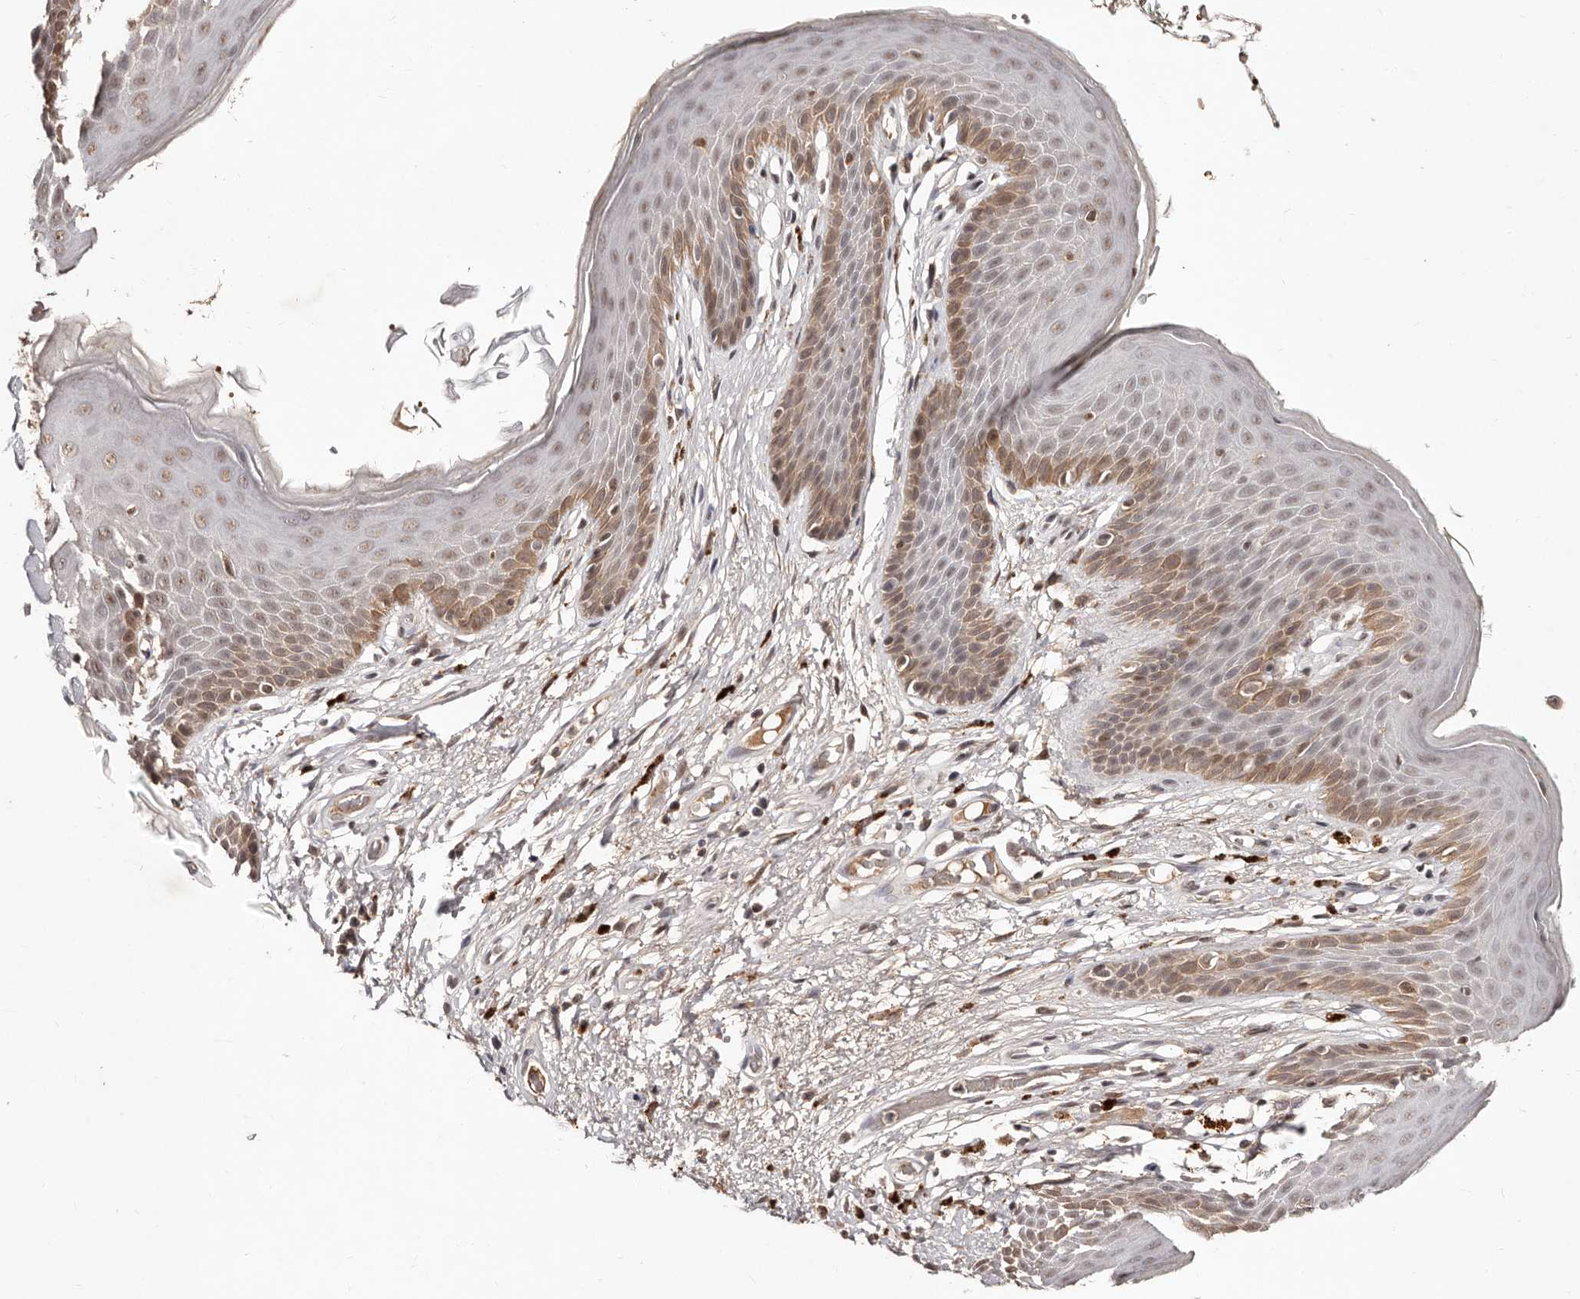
{"staining": {"intensity": "moderate", "quantity": "25%-75%", "location": "cytoplasmic/membranous,nuclear"}, "tissue": "skin", "cell_type": "Epidermal cells", "image_type": "normal", "snomed": [{"axis": "morphology", "description": "Normal tissue, NOS"}, {"axis": "topography", "description": "Anal"}], "caption": "Protein staining exhibits moderate cytoplasmic/membranous,nuclear staining in approximately 25%-75% of epidermal cells in unremarkable skin.", "gene": "BICRAL", "patient": {"sex": "male", "age": 74}}